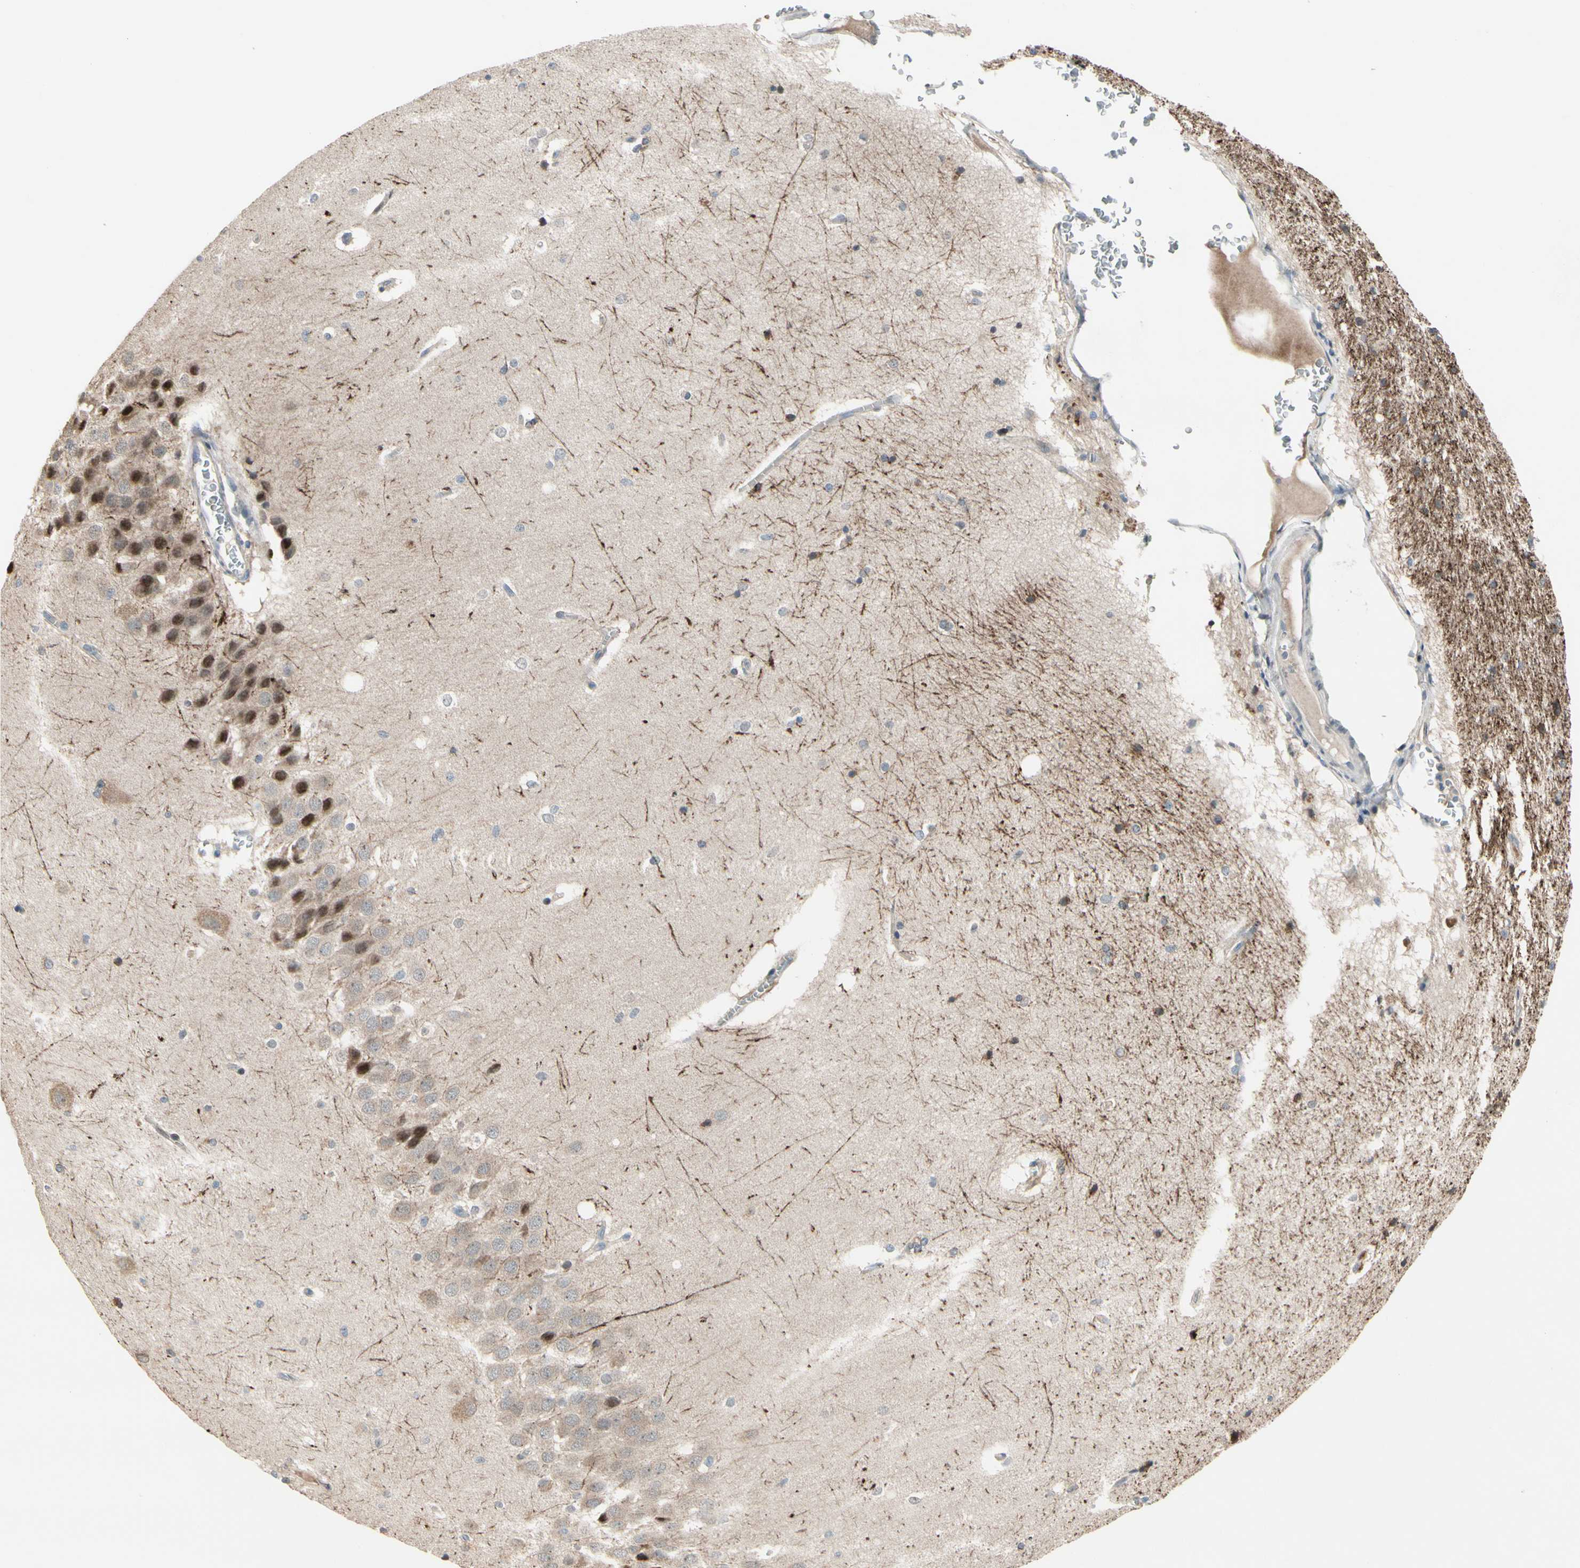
{"staining": {"intensity": "moderate", "quantity": "<25%", "location": "cytoplasmic/membranous"}, "tissue": "hippocampus", "cell_type": "Glial cells", "image_type": "normal", "snomed": [{"axis": "morphology", "description": "Normal tissue, NOS"}, {"axis": "topography", "description": "Hippocampus"}], "caption": "Moderate cytoplasmic/membranous expression for a protein is identified in about <25% of glial cells of unremarkable hippocampus using IHC.", "gene": "SNX29", "patient": {"sex": "female", "age": 19}}